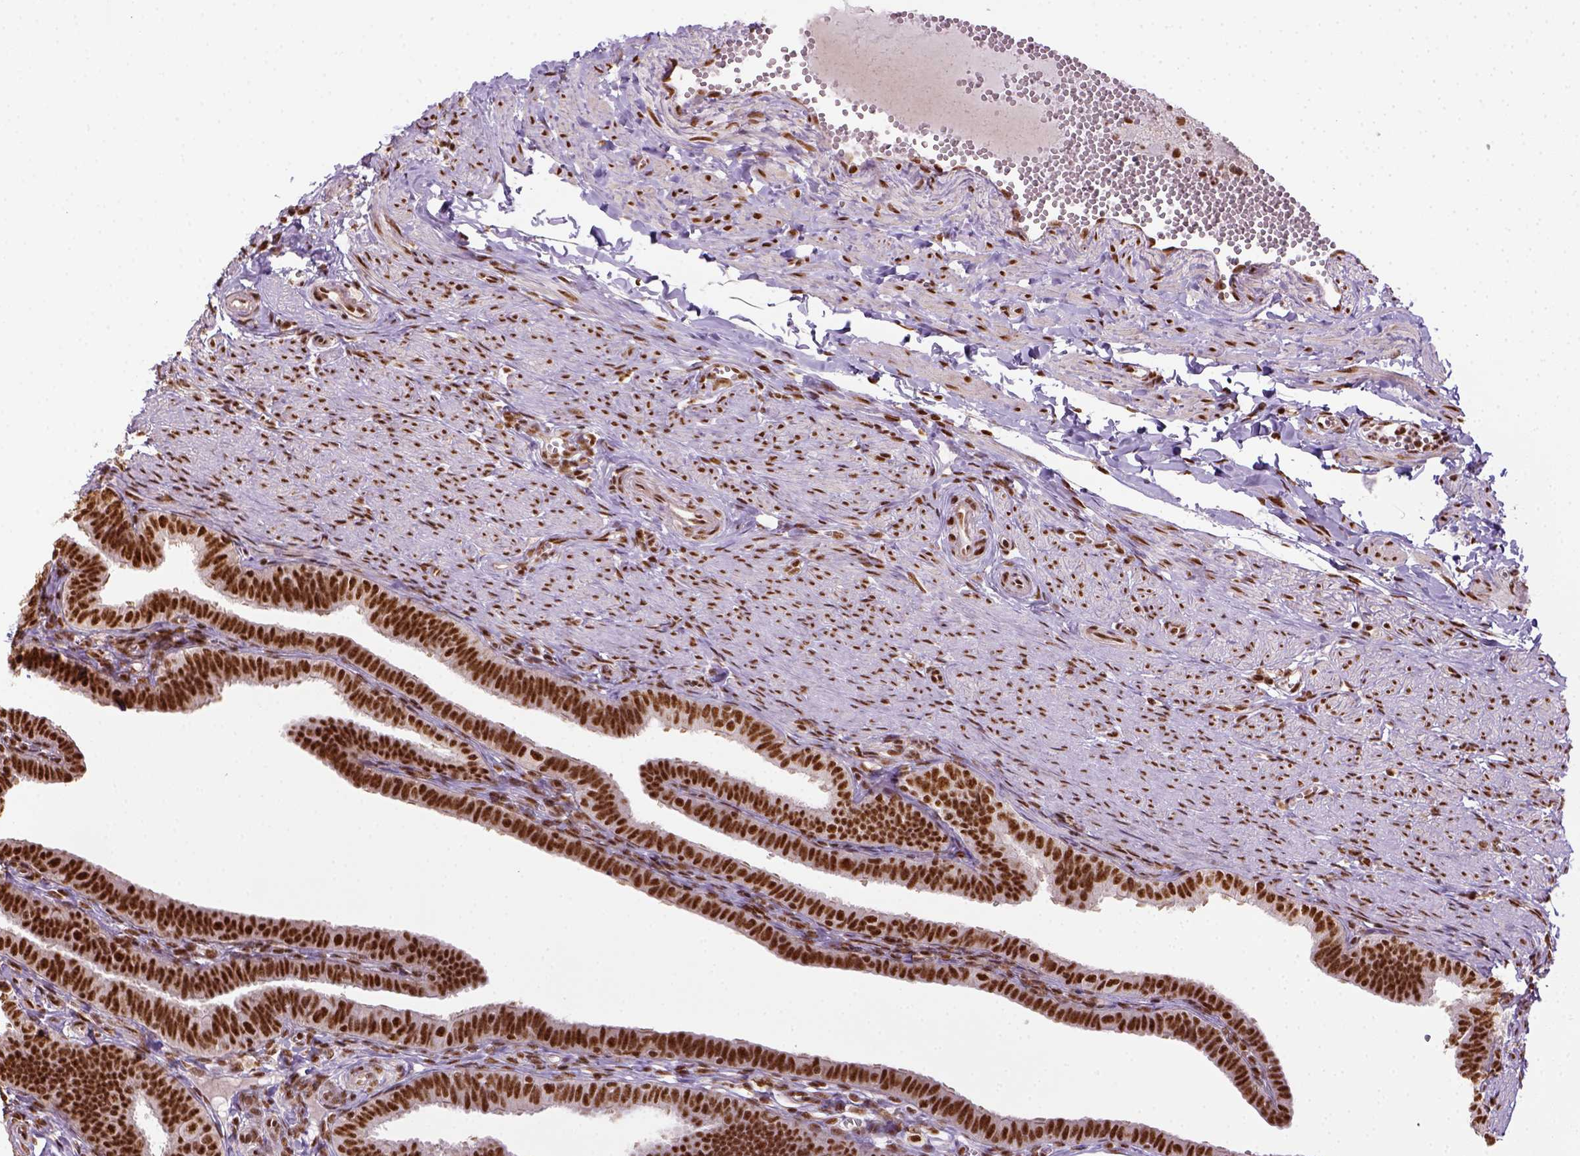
{"staining": {"intensity": "strong", "quantity": ">75%", "location": "nuclear"}, "tissue": "fallopian tube", "cell_type": "Glandular cells", "image_type": "normal", "snomed": [{"axis": "morphology", "description": "Normal tissue, NOS"}, {"axis": "topography", "description": "Fallopian tube"}], "caption": "This image demonstrates IHC staining of normal human fallopian tube, with high strong nuclear positivity in about >75% of glandular cells.", "gene": "CCAR1", "patient": {"sex": "female", "age": 25}}